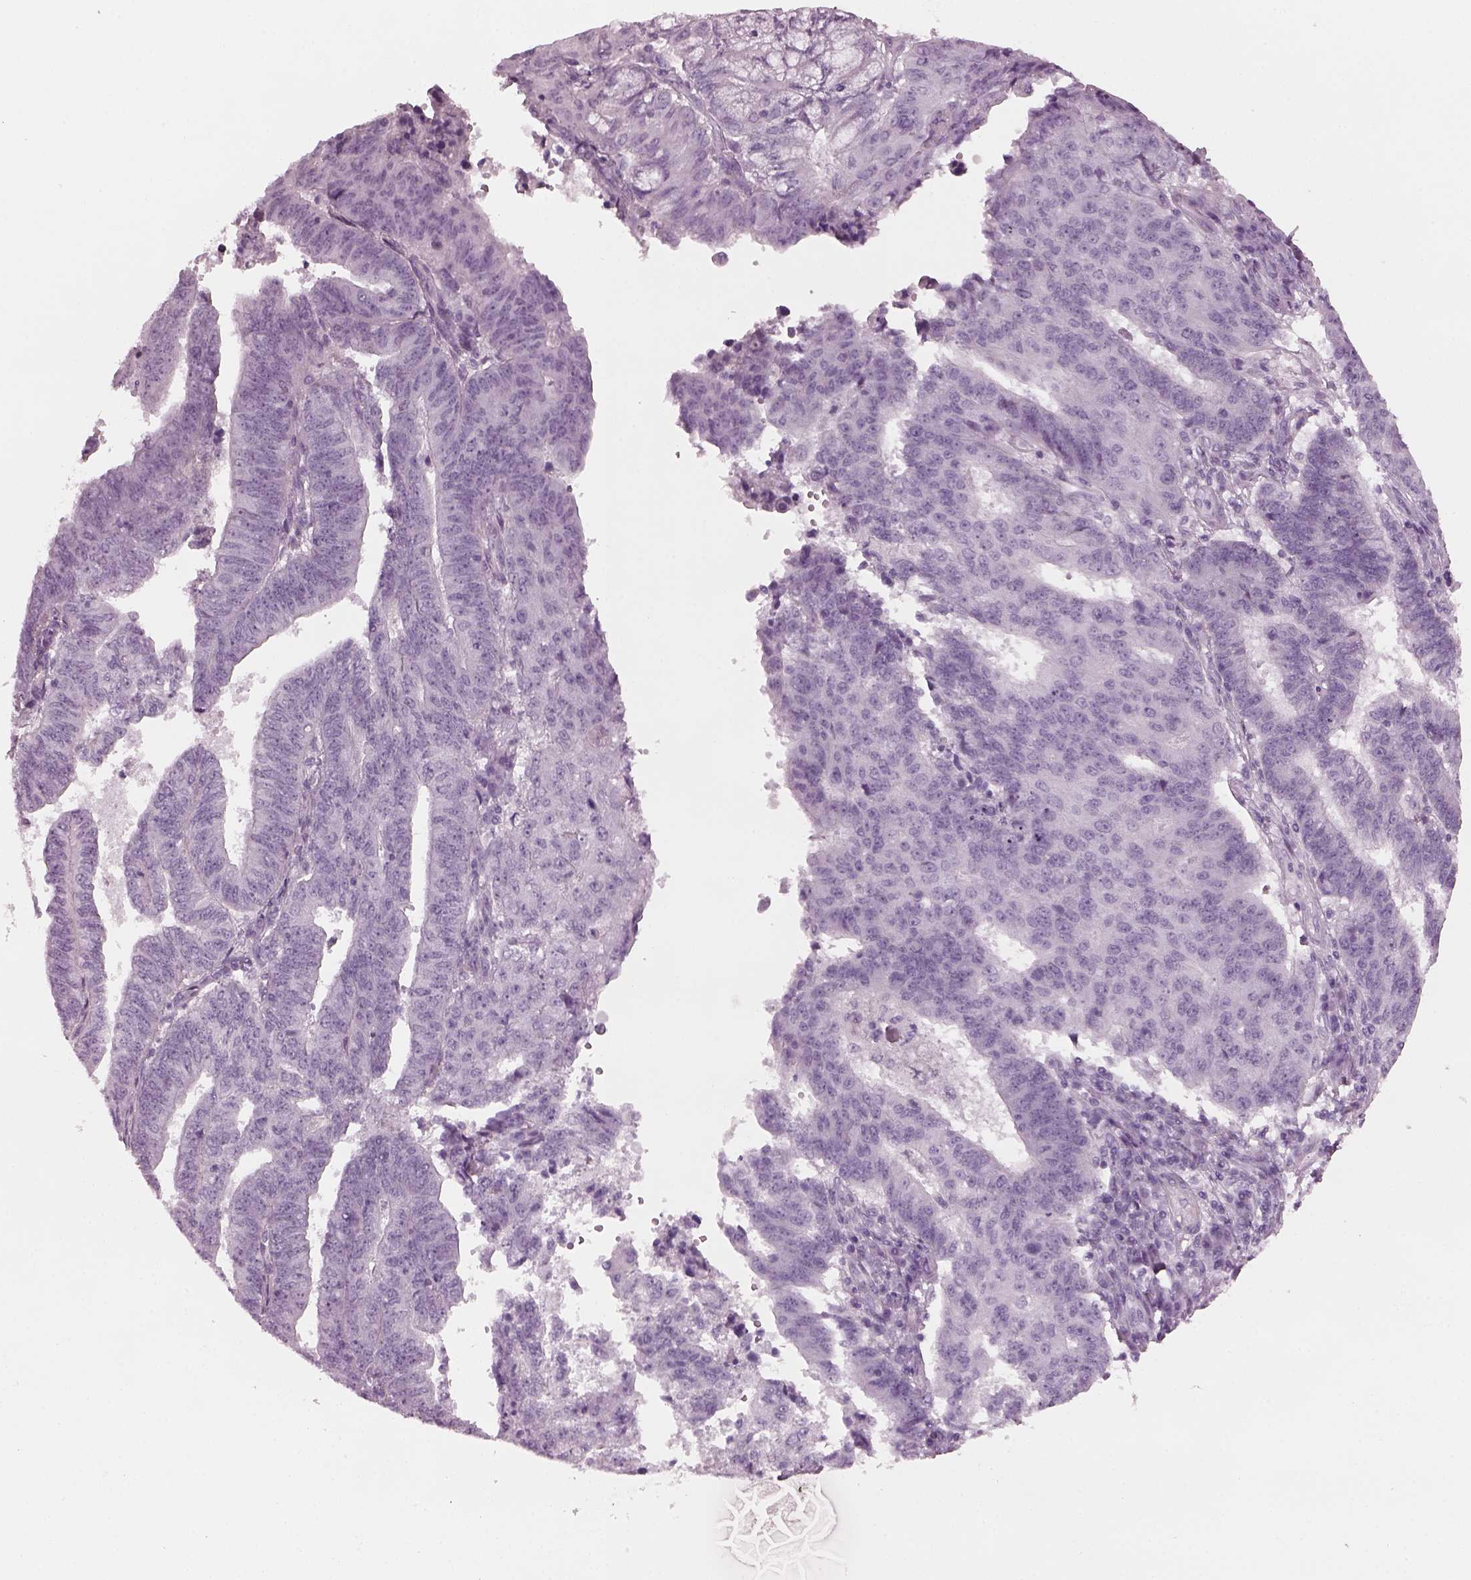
{"staining": {"intensity": "negative", "quantity": "none", "location": "none"}, "tissue": "endometrial cancer", "cell_type": "Tumor cells", "image_type": "cancer", "snomed": [{"axis": "morphology", "description": "Adenocarcinoma, NOS"}, {"axis": "topography", "description": "Endometrium"}], "caption": "Image shows no protein expression in tumor cells of adenocarcinoma (endometrial) tissue. Nuclei are stained in blue.", "gene": "PDC", "patient": {"sex": "female", "age": 82}}